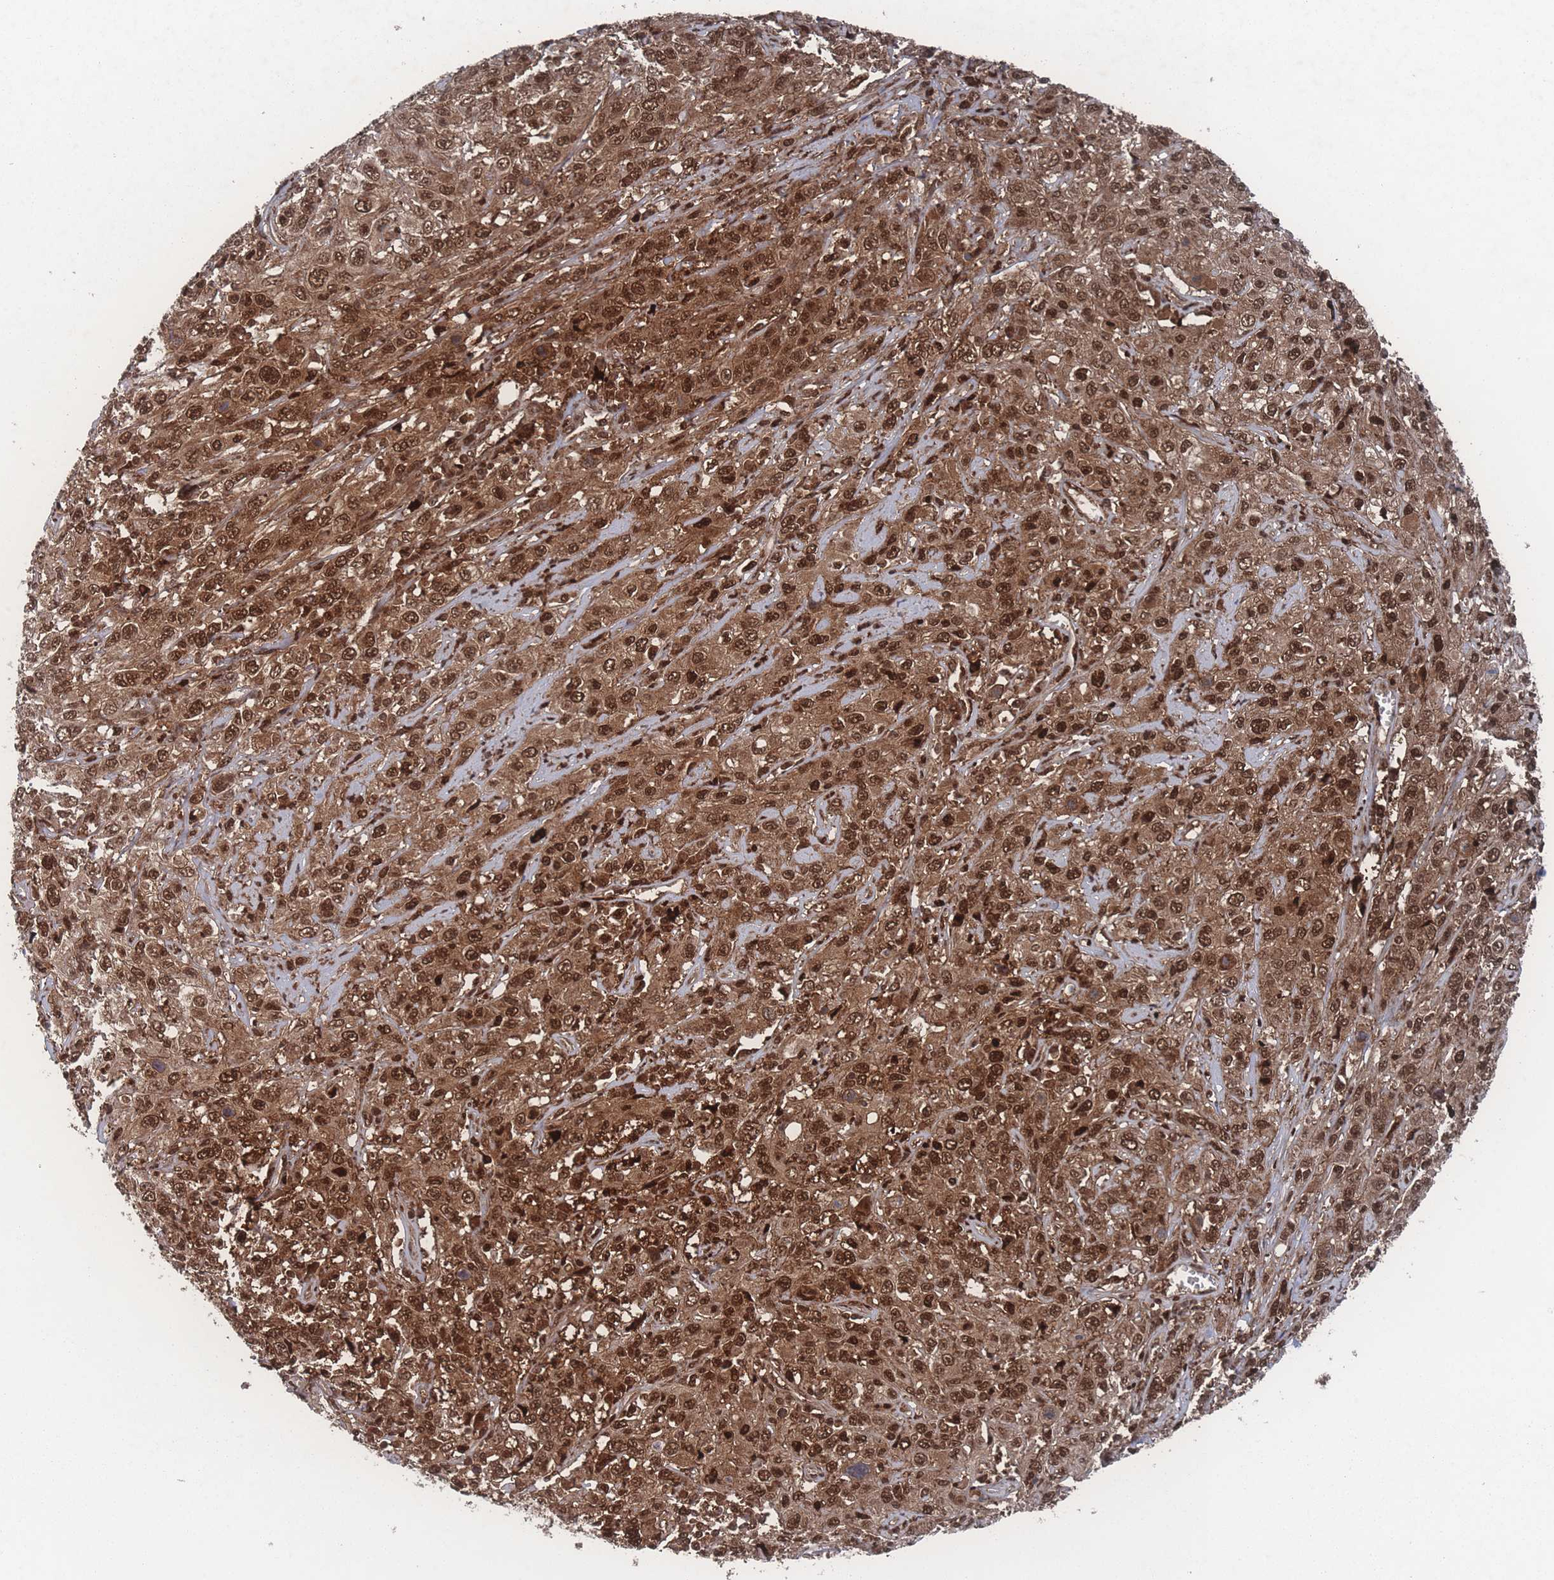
{"staining": {"intensity": "strong", "quantity": ">75%", "location": "cytoplasmic/membranous,nuclear"}, "tissue": "cervical cancer", "cell_type": "Tumor cells", "image_type": "cancer", "snomed": [{"axis": "morphology", "description": "Squamous cell carcinoma, NOS"}, {"axis": "topography", "description": "Cervix"}], "caption": "Cervical cancer (squamous cell carcinoma) stained for a protein demonstrates strong cytoplasmic/membranous and nuclear positivity in tumor cells.", "gene": "PSMA1", "patient": {"sex": "female", "age": 46}}